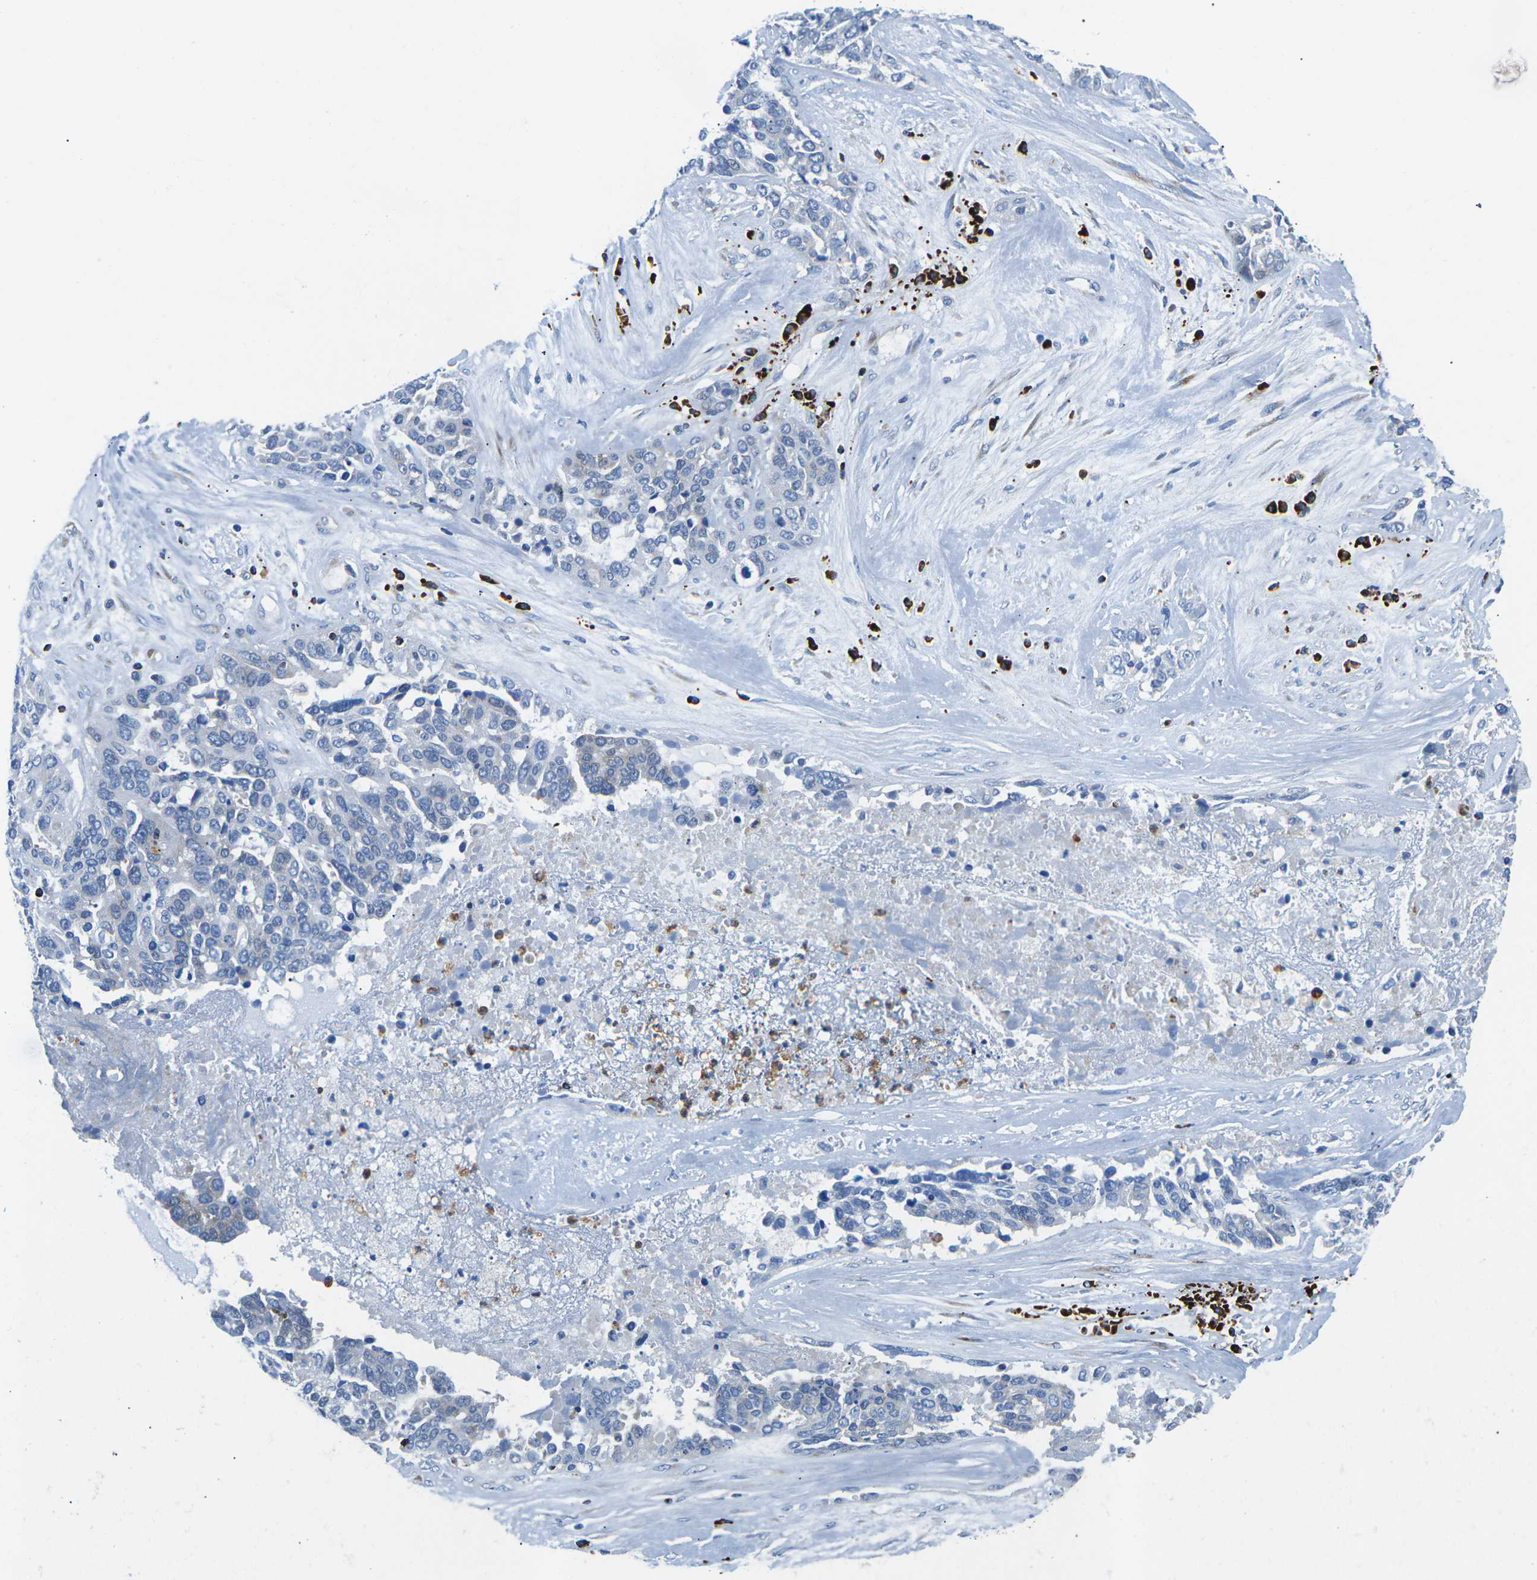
{"staining": {"intensity": "negative", "quantity": "none", "location": "none"}, "tissue": "ovarian cancer", "cell_type": "Tumor cells", "image_type": "cancer", "snomed": [{"axis": "morphology", "description": "Cystadenocarcinoma, serous, NOS"}, {"axis": "topography", "description": "Ovary"}], "caption": "The immunohistochemistry (IHC) histopathology image has no significant staining in tumor cells of serous cystadenocarcinoma (ovarian) tissue. The staining was performed using DAB to visualize the protein expression in brown, while the nuclei were stained in blue with hematoxylin (Magnification: 20x).", "gene": "MC4R", "patient": {"sex": "female", "age": 44}}